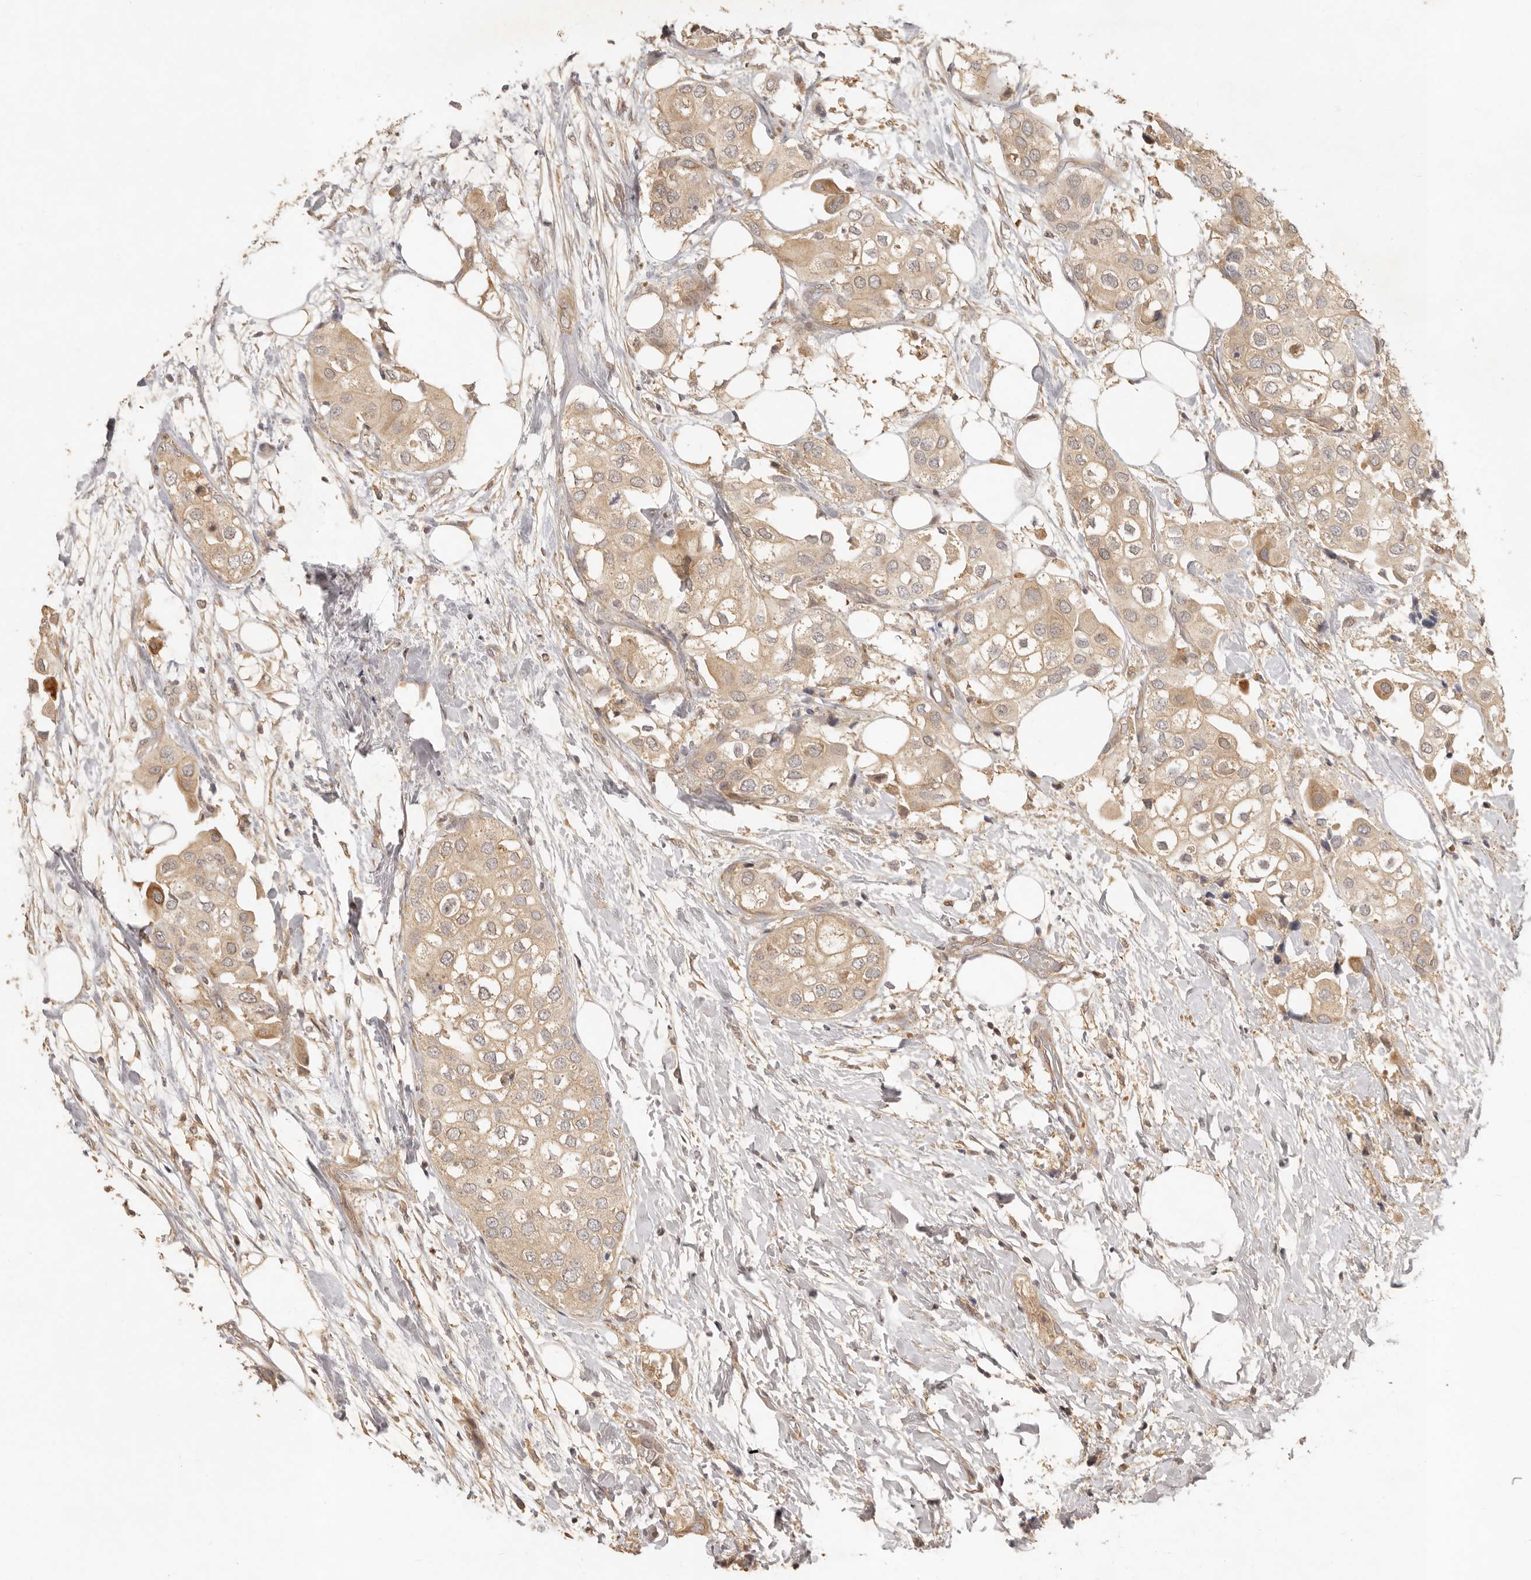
{"staining": {"intensity": "weak", "quantity": ">75%", "location": "cytoplasmic/membranous"}, "tissue": "urothelial cancer", "cell_type": "Tumor cells", "image_type": "cancer", "snomed": [{"axis": "morphology", "description": "Urothelial carcinoma, High grade"}, {"axis": "topography", "description": "Urinary bladder"}], "caption": "Immunohistochemical staining of human urothelial cancer demonstrates low levels of weak cytoplasmic/membranous positivity in about >75% of tumor cells. The protein of interest is shown in brown color, while the nuclei are stained blue.", "gene": "VIPR1", "patient": {"sex": "male", "age": 64}}